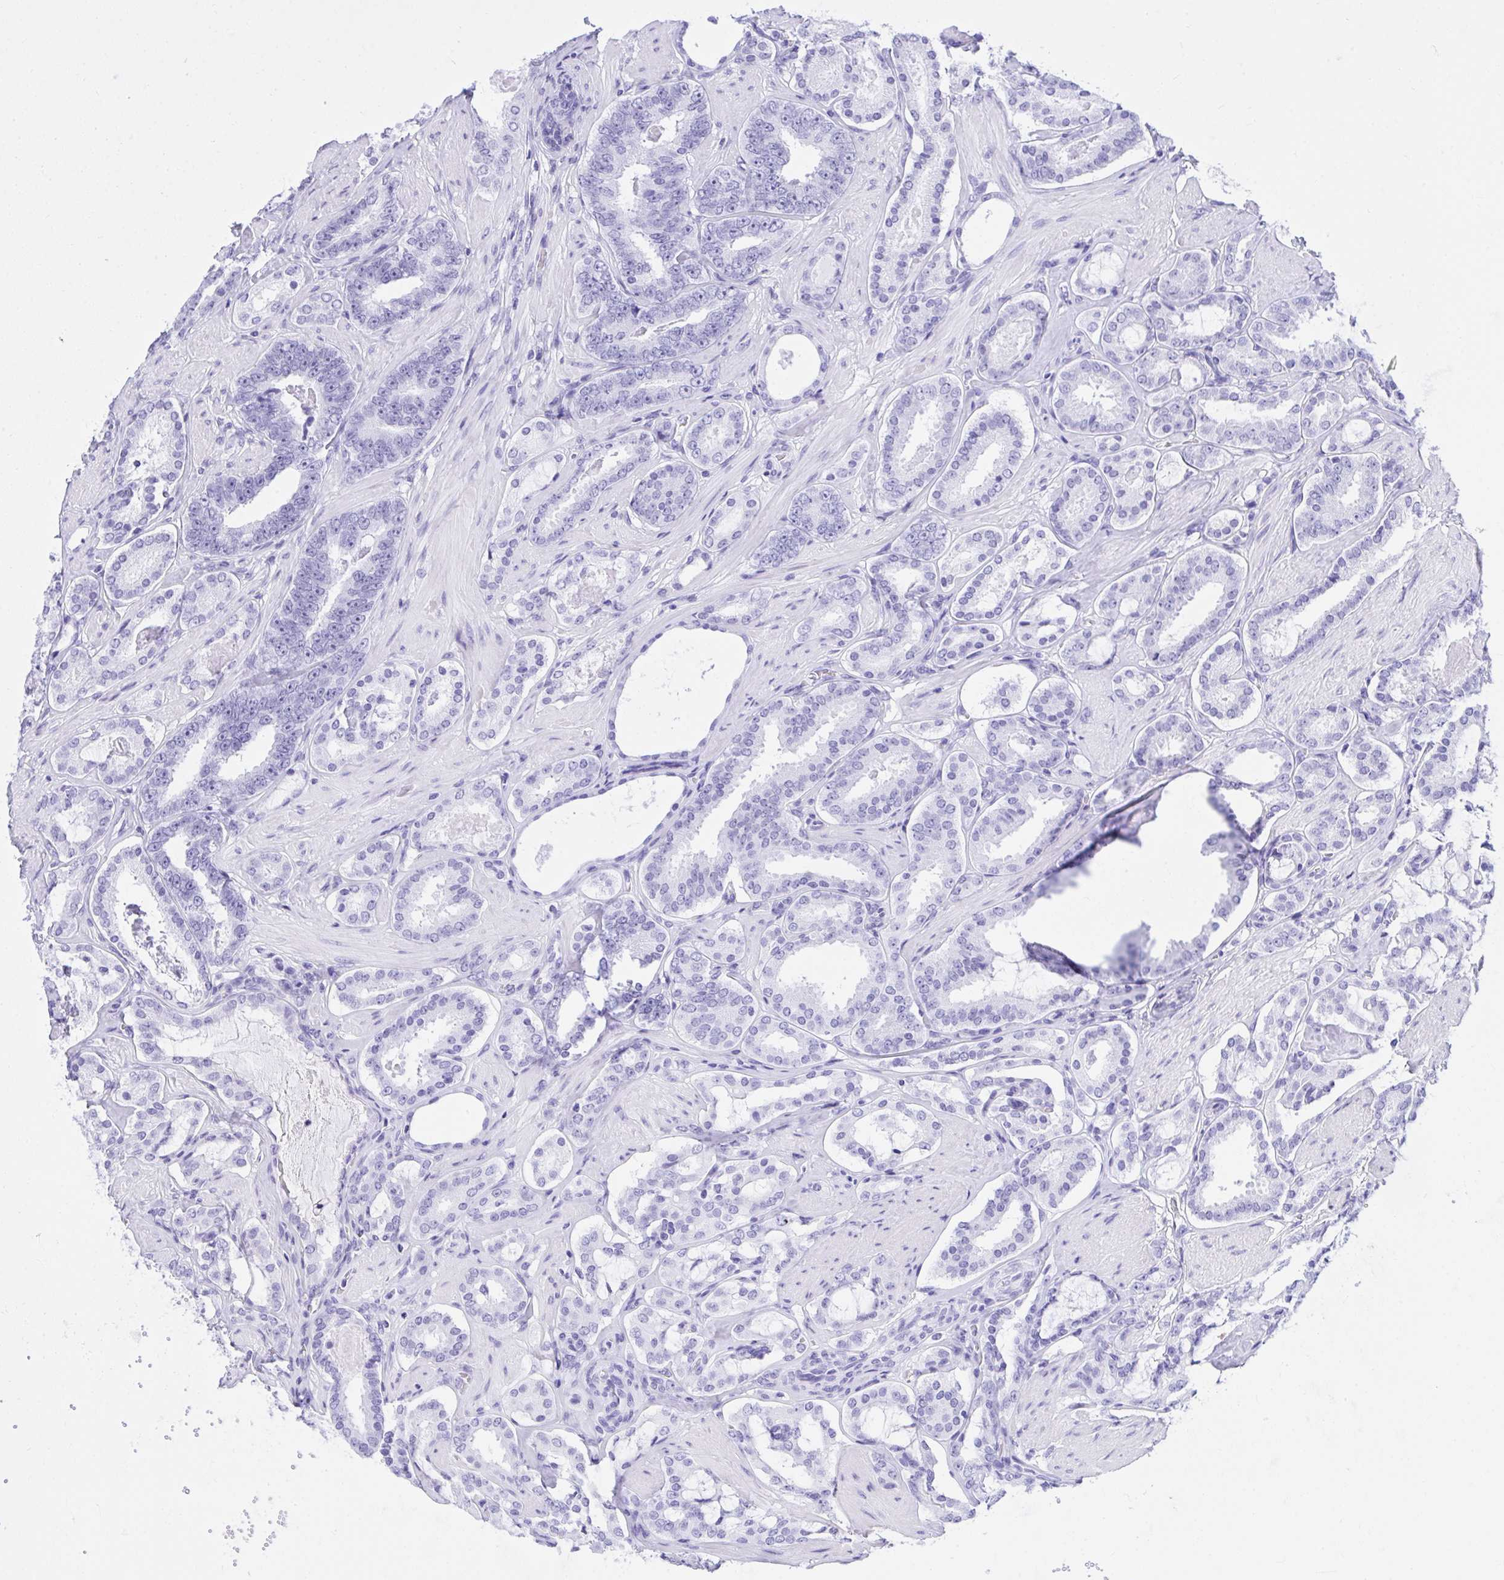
{"staining": {"intensity": "negative", "quantity": "none", "location": "none"}, "tissue": "prostate cancer", "cell_type": "Tumor cells", "image_type": "cancer", "snomed": [{"axis": "morphology", "description": "Adenocarcinoma, High grade"}, {"axis": "topography", "description": "Prostate"}], "caption": "Immunohistochemistry (IHC) micrograph of neoplastic tissue: human high-grade adenocarcinoma (prostate) stained with DAB (3,3'-diaminobenzidine) exhibits no significant protein staining in tumor cells.", "gene": "TLN2", "patient": {"sex": "male", "age": 63}}